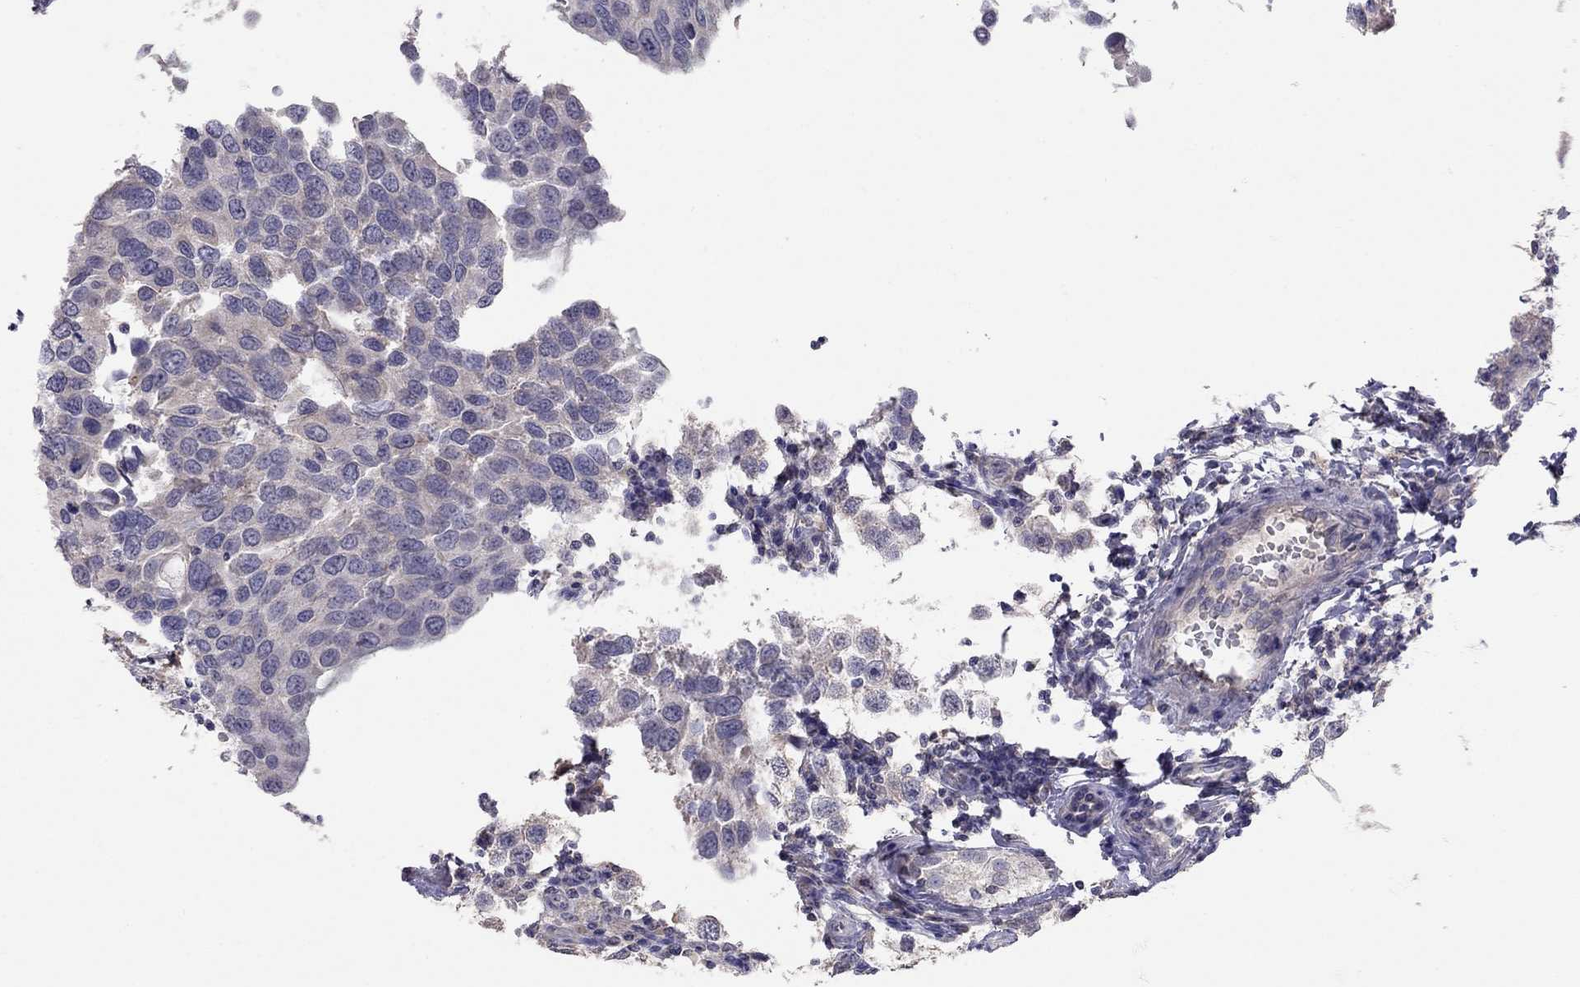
{"staining": {"intensity": "negative", "quantity": "none", "location": "none"}, "tissue": "testis cancer", "cell_type": "Tumor cells", "image_type": "cancer", "snomed": [{"axis": "morphology", "description": "Seminoma, NOS"}, {"axis": "topography", "description": "Testis"}], "caption": "Immunohistochemistry photomicrograph of seminoma (testis) stained for a protein (brown), which demonstrates no positivity in tumor cells. Brightfield microscopy of immunohistochemistry (IHC) stained with DAB (3,3'-diaminobenzidine) (brown) and hematoxylin (blue), captured at high magnification.", "gene": "RTP5", "patient": {"sex": "male", "age": 37}}